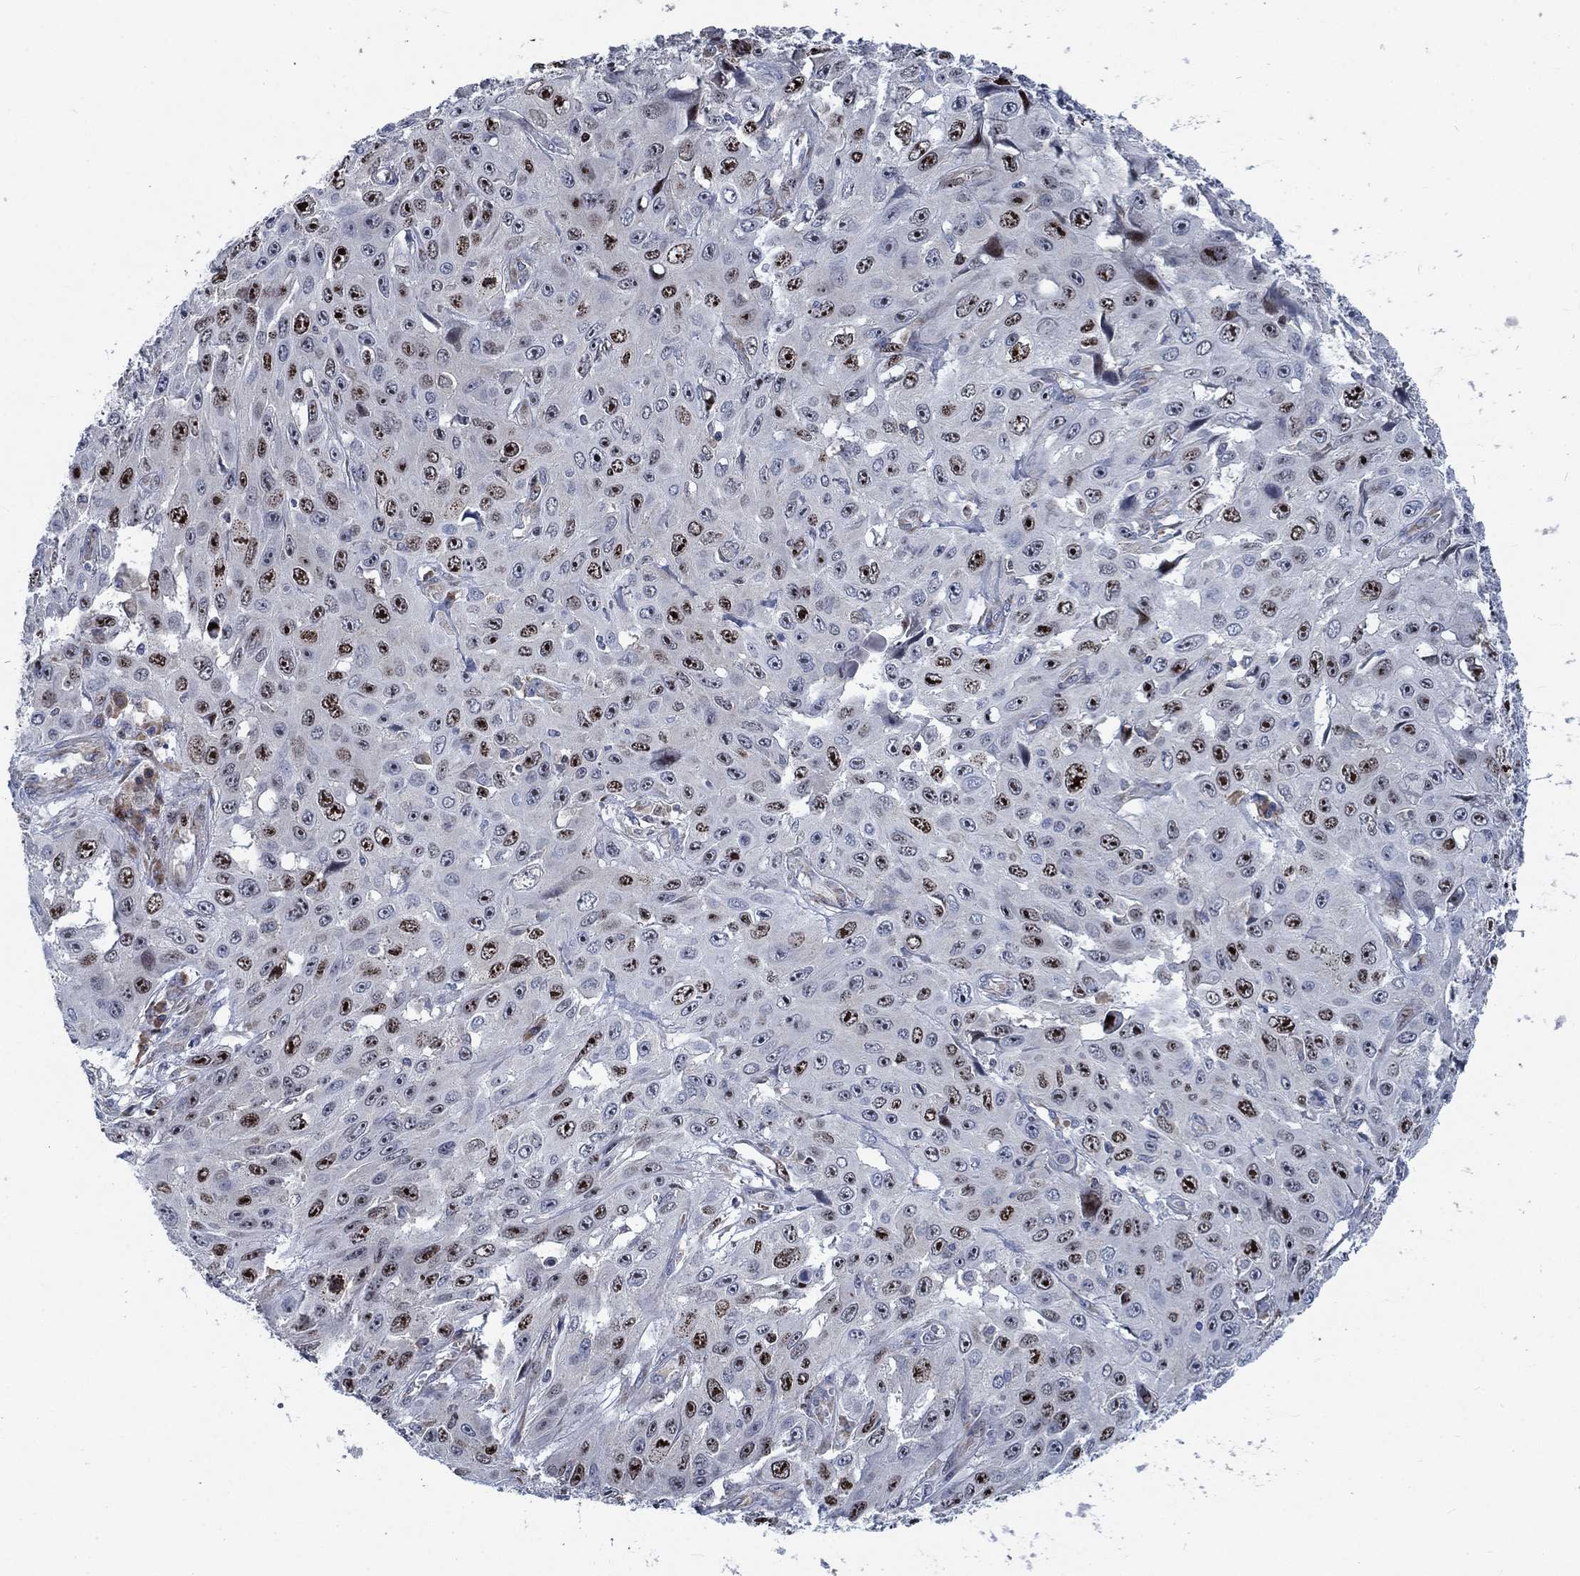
{"staining": {"intensity": "strong", "quantity": "25%-75%", "location": "nuclear"}, "tissue": "skin cancer", "cell_type": "Tumor cells", "image_type": "cancer", "snomed": [{"axis": "morphology", "description": "Squamous cell carcinoma, NOS"}, {"axis": "topography", "description": "Skin"}], "caption": "The immunohistochemical stain highlights strong nuclear expression in tumor cells of squamous cell carcinoma (skin) tissue. The staining is performed using DAB brown chromogen to label protein expression. The nuclei are counter-stained blue using hematoxylin.", "gene": "MMP24", "patient": {"sex": "male", "age": 82}}